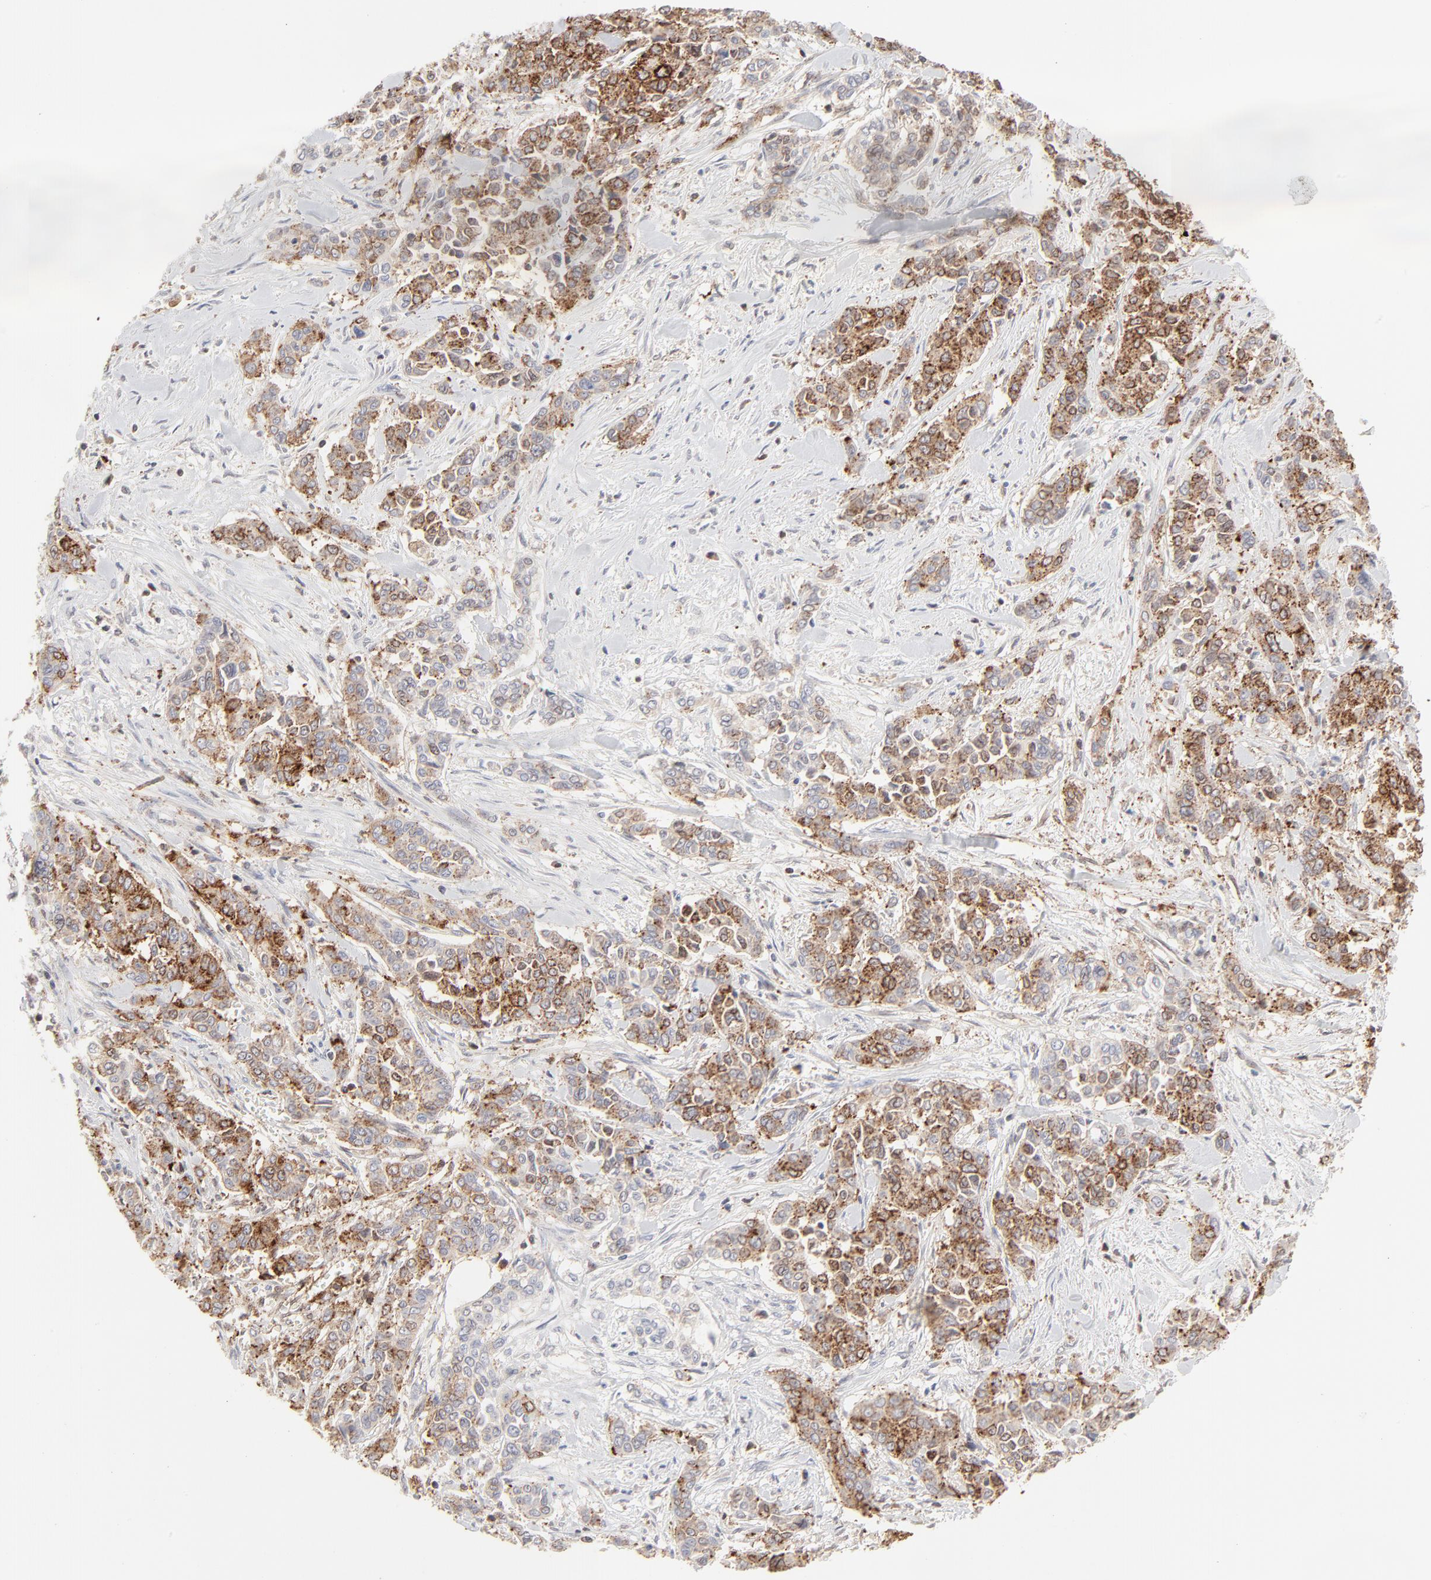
{"staining": {"intensity": "strong", "quantity": ">75%", "location": "cytoplasmic/membranous"}, "tissue": "pancreatic cancer", "cell_type": "Tumor cells", "image_type": "cancer", "snomed": [{"axis": "morphology", "description": "Adenocarcinoma, NOS"}, {"axis": "topography", "description": "Pancreas"}], "caption": "An image showing strong cytoplasmic/membranous expression in about >75% of tumor cells in pancreatic cancer, as visualized by brown immunohistochemical staining.", "gene": "CDK6", "patient": {"sex": "female", "age": 52}}